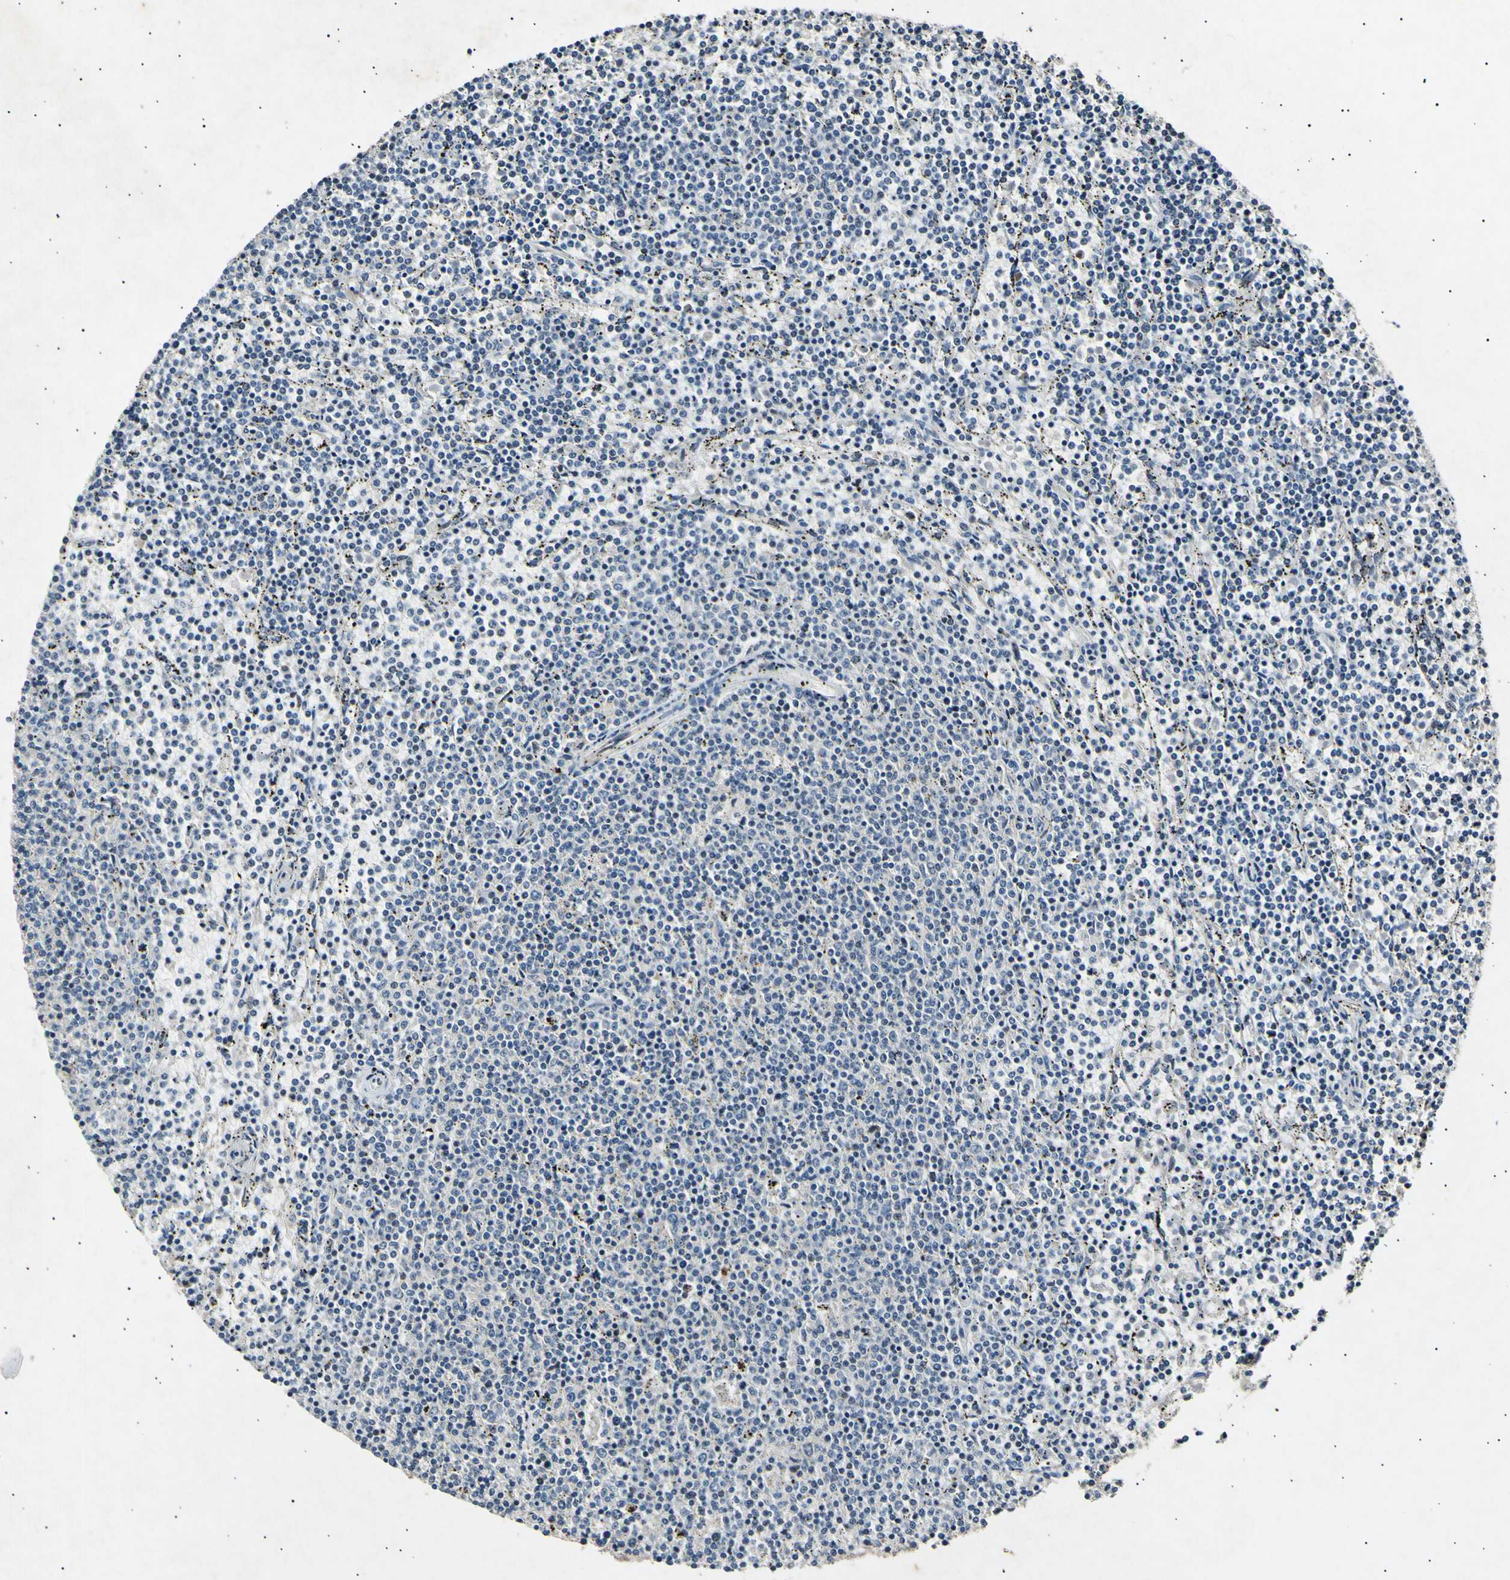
{"staining": {"intensity": "negative", "quantity": "none", "location": "none"}, "tissue": "lymphoma", "cell_type": "Tumor cells", "image_type": "cancer", "snomed": [{"axis": "morphology", "description": "Malignant lymphoma, non-Hodgkin's type, Low grade"}, {"axis": "topography", "description": "Spleen"}], "caption": "Immunohistochemistry histopathology image of malignant lymphoma, non-Hodgkin's type (low-grade) stained for a protein (brown), which reveals no expression in tumor cells. (Stains: DAB IHC with hematoxylin counter stain, Microscopy: brightfield microscopy at high magnification).", "gene": "ADCY3", "patient": {"sex": "female", "age": 50}}